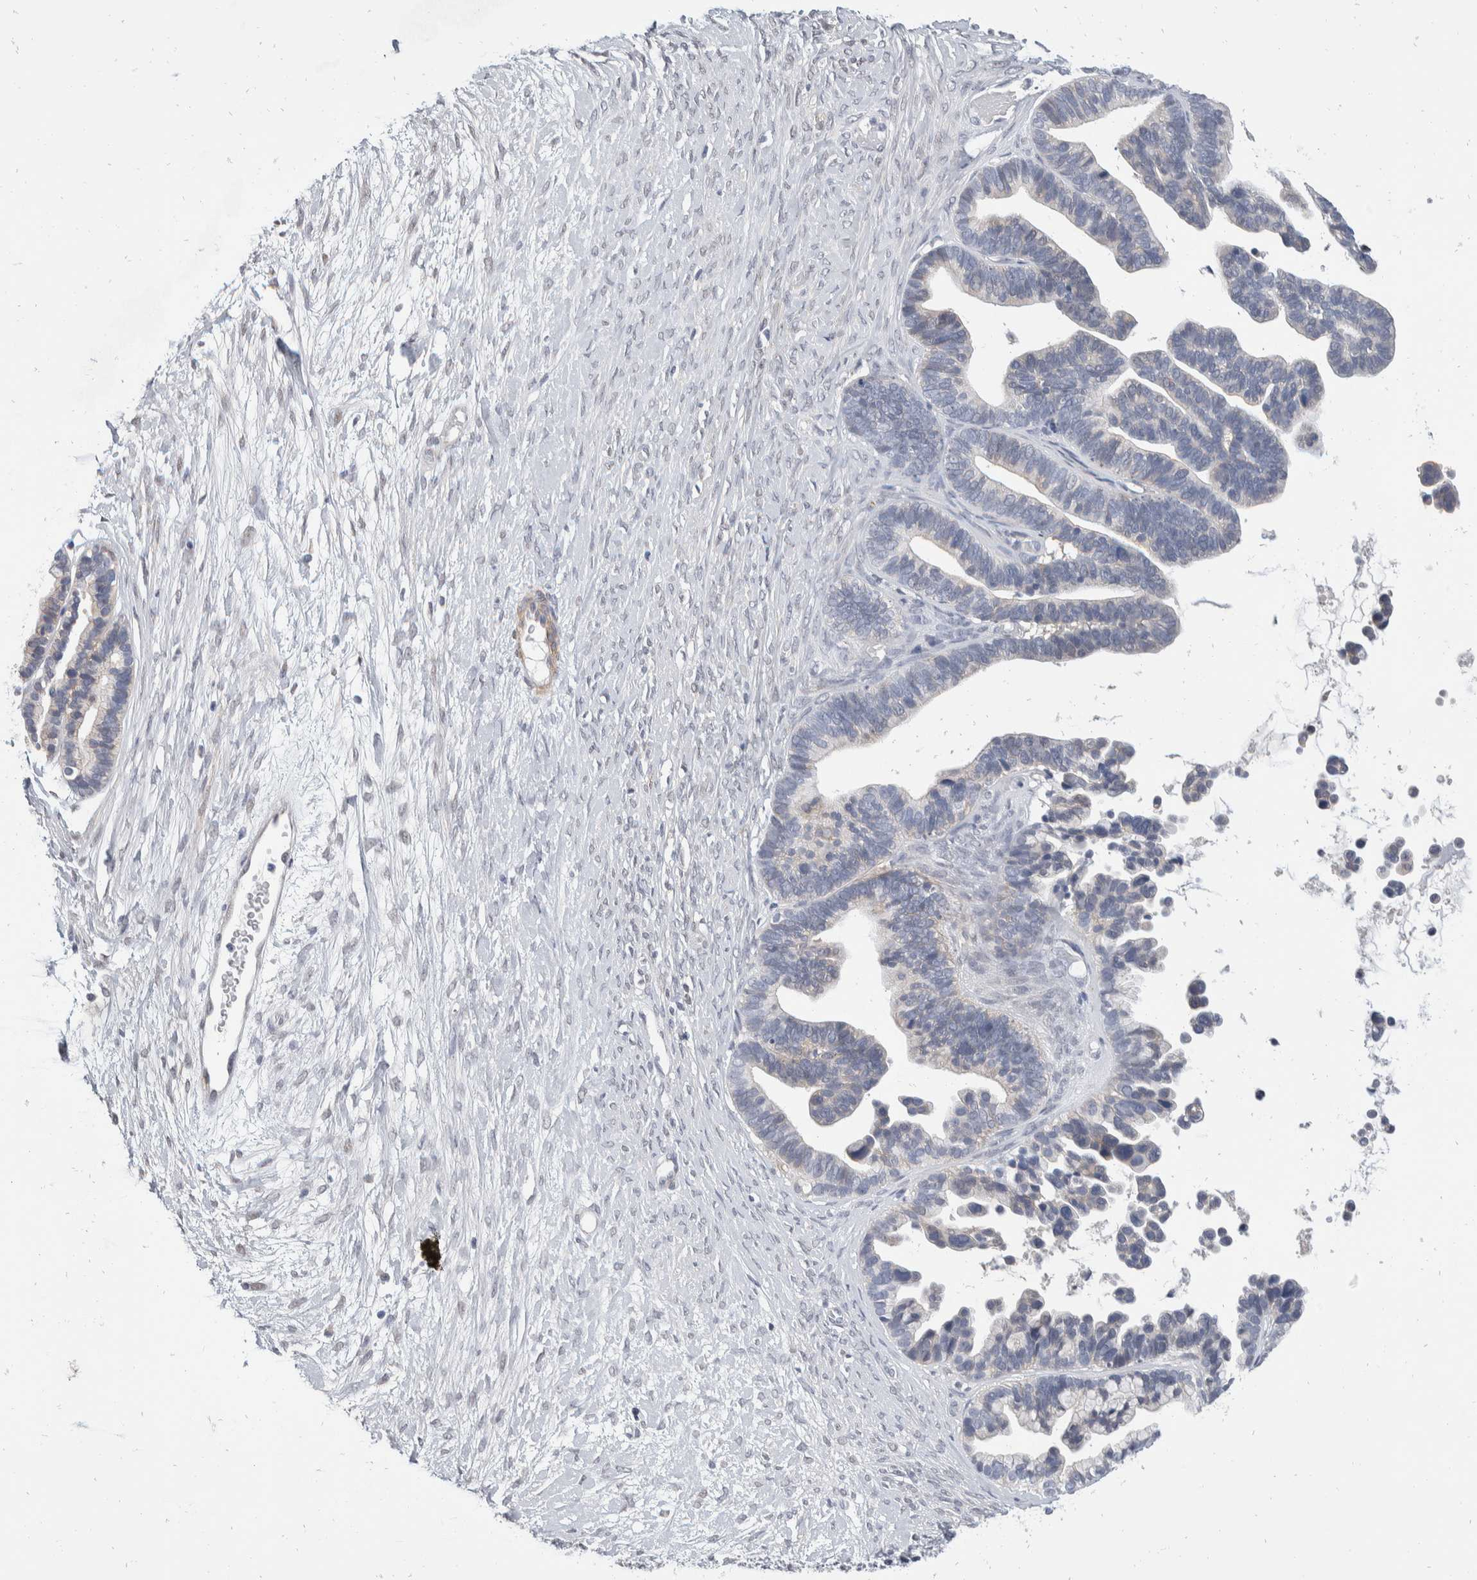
{"staining": {"intensity": "negative", "quantity": "none", "location": "none"}, "tissue": "ovarian cancer", "cell_type": "Tumor cells", "image_type": "cancer", "snomed": [{"axis": "morphology", "description": "Cystadenocarcinoma, serous, NOS"}, {"axis": "topography", "description": "Ovary"}], "caption": "An IHC histopathology image of ovarian cancer (serous cystadenocarcinoma) is shown. There is no staining in tumor cells of ovarian cancer (serous cystadenocarcinoma).", "gene": "CATSPERD", "patient": {"sex": "female", "age": 56}}